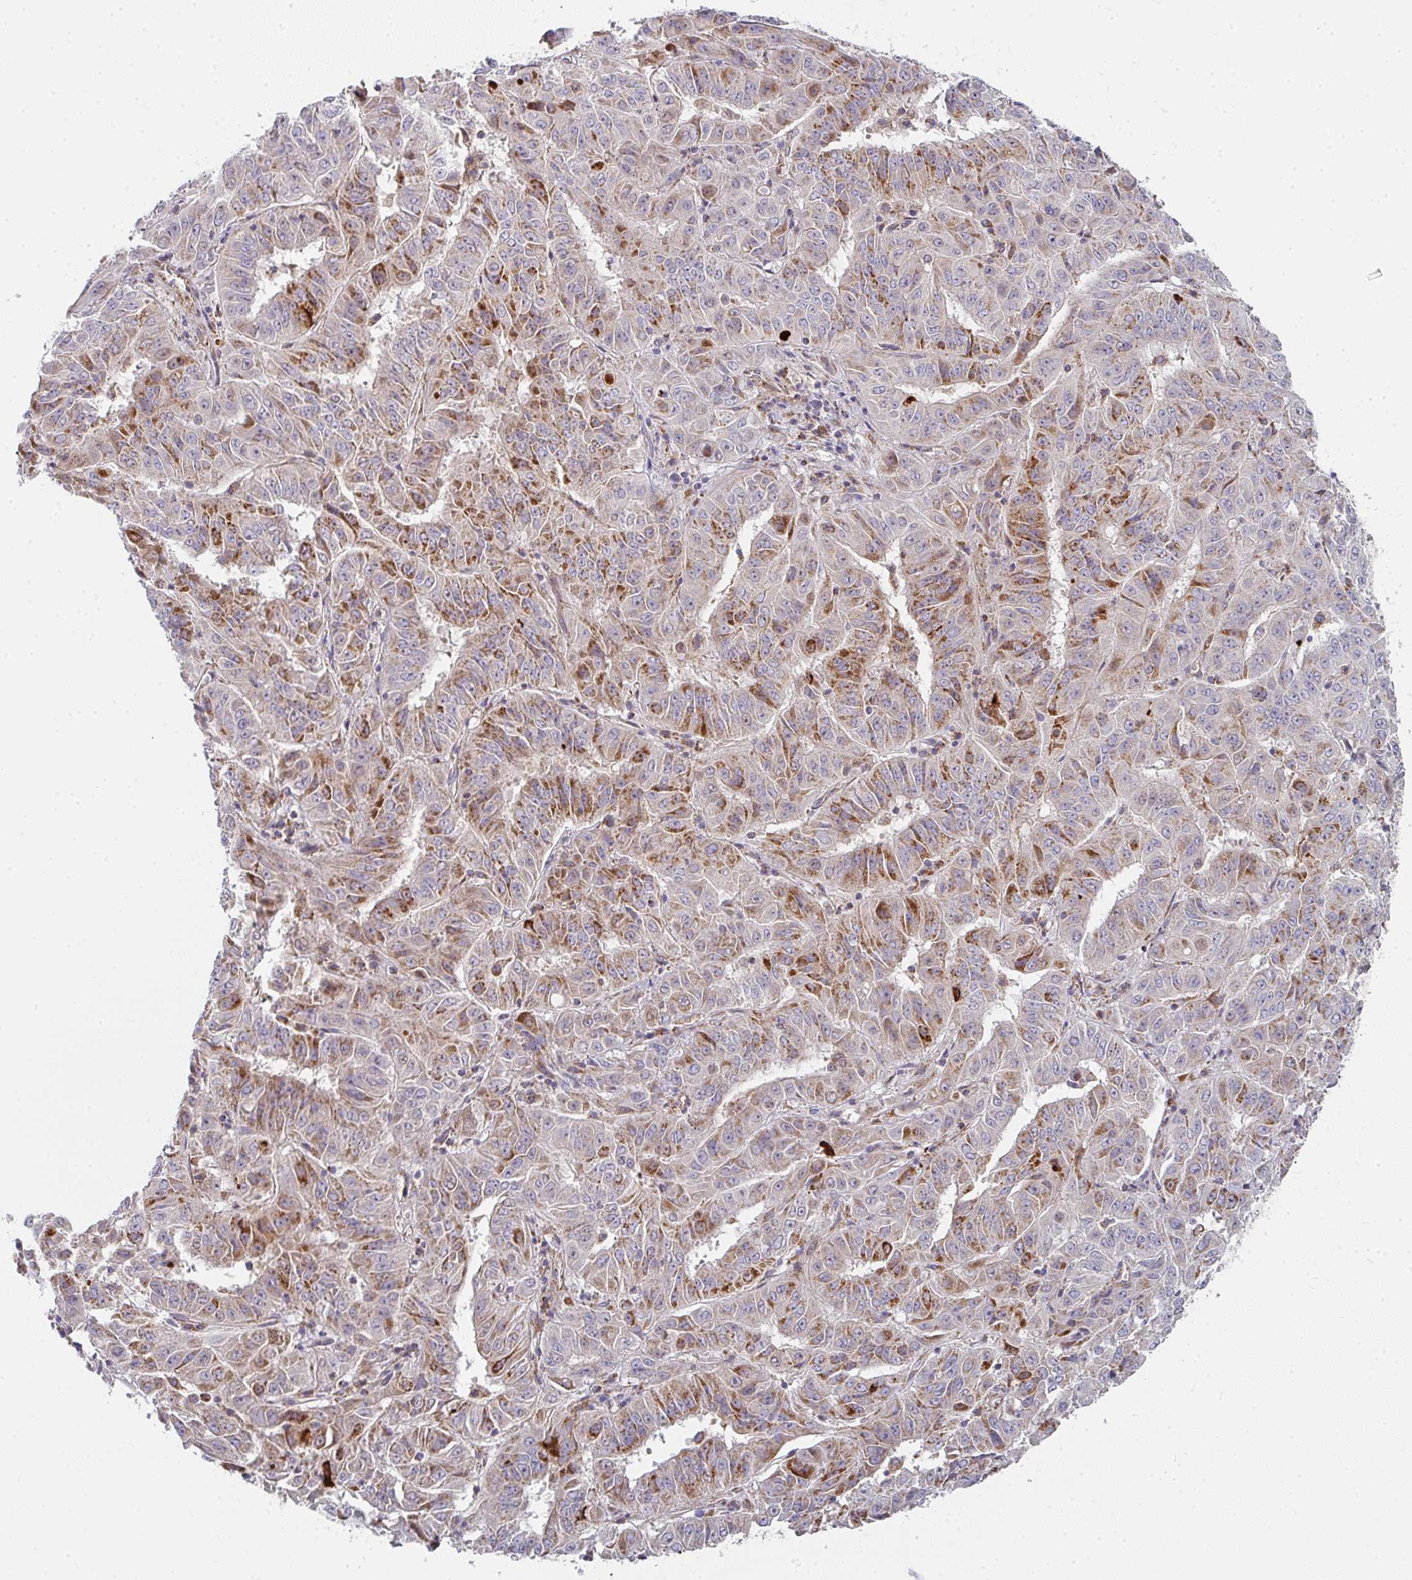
{"staining": {"intensity": "strong", "quantity": "25%-75%", "location": "cytoplasmic/membranous"}, "tissue": "pancreatic cancer", "cell_type": "Tumor cells", "image_type": "cancer", "snomed": [{"axis": "morphology", "description": "Adenocarcinoma, NOS"}, {"axis": "topography", "description": "Pancreas"}], "caption": "Immunohistochemical staining of human pancreatic cancer displays high levels of strong cytoplasmic/membranous protein positivity in approximately 25%-75% of tumor cells. The staining was performed using DAB (3,3'-diaminobenzidine) to visualize the protein expression in brown, while the nuclei were stained in blue with hematoxylin (Magnification: 20x).", "gene": "RHEBL1", "patient": {"sex": "male", "age": 63}}